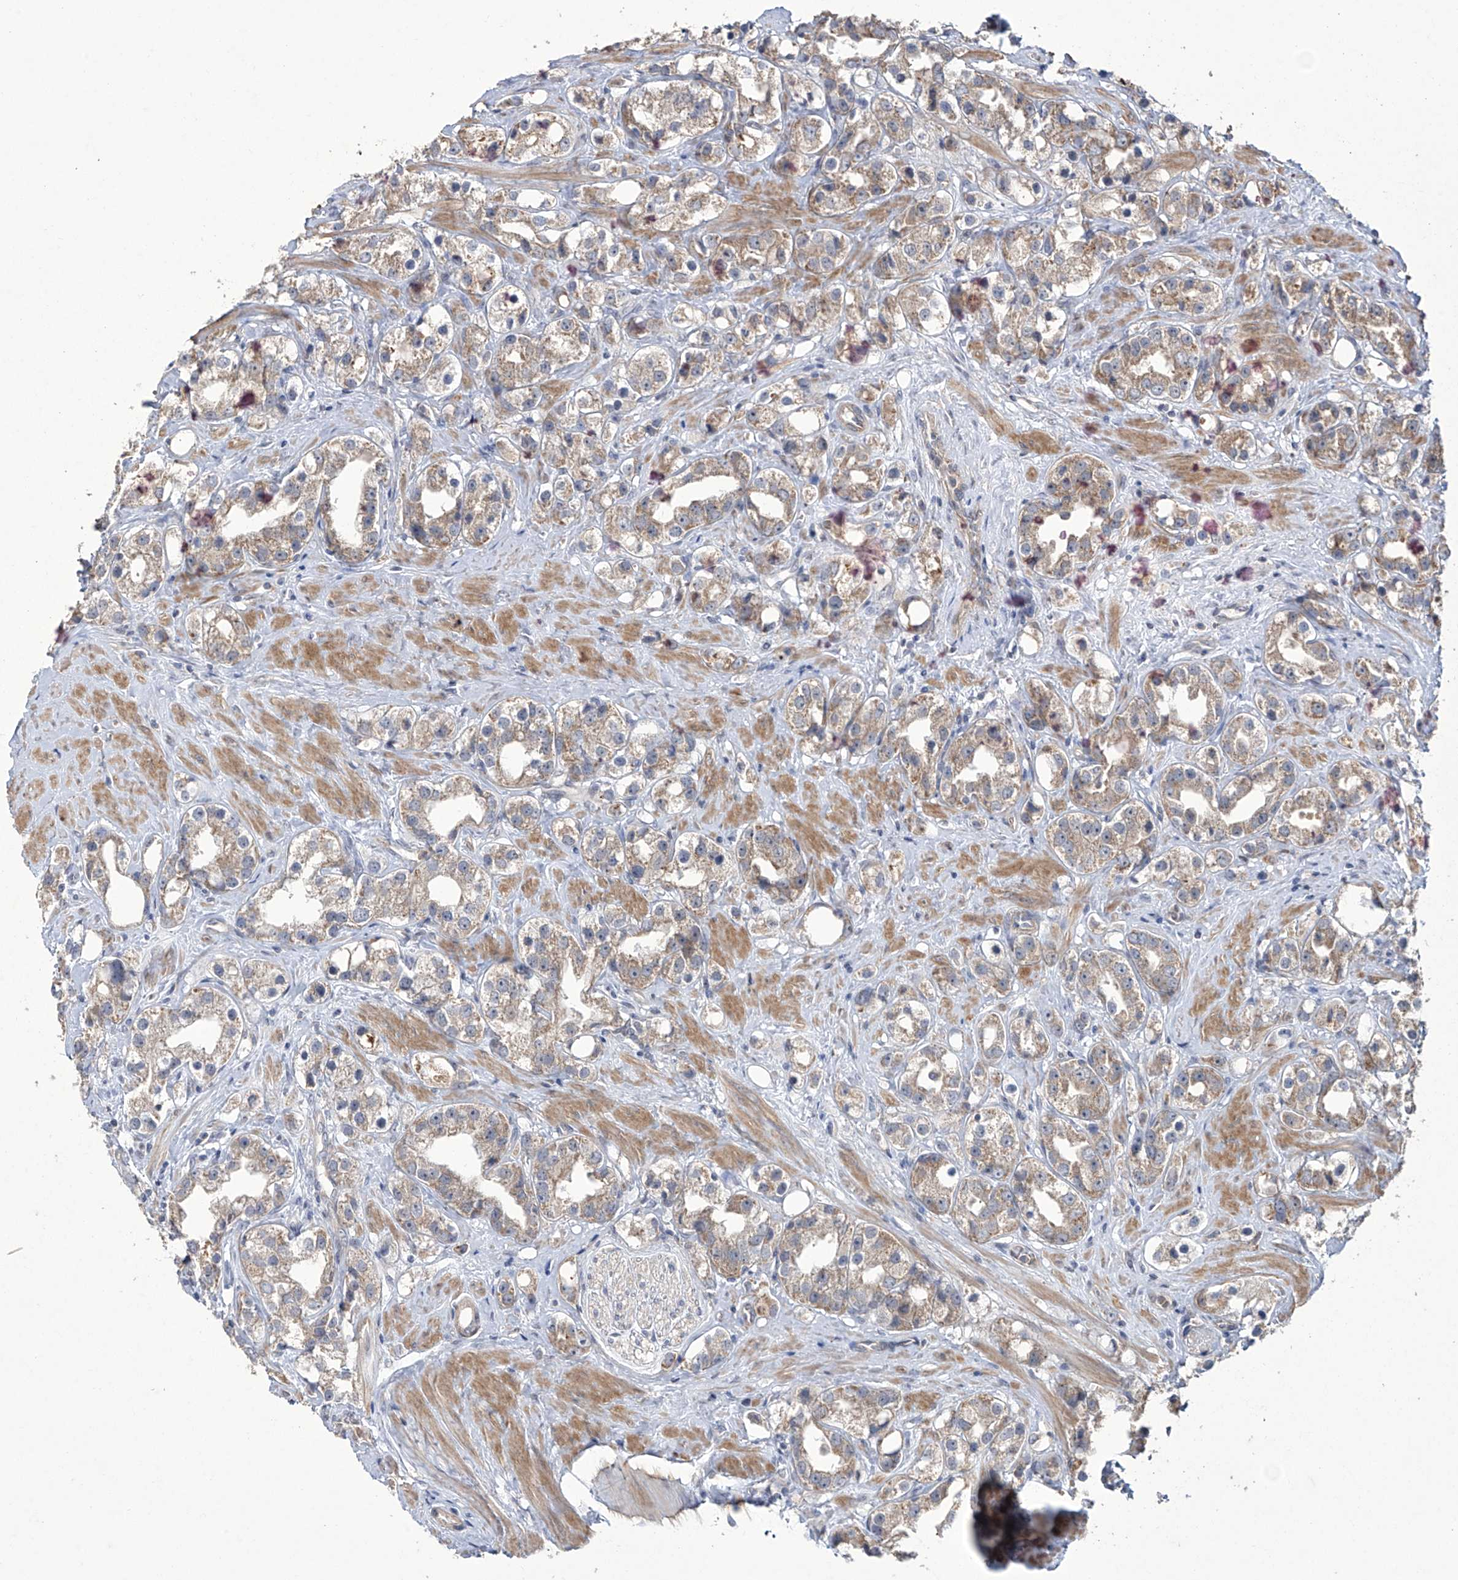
{"staining": {"intensity": "weak", "quantity": "25%-75%", "location": "cytoplasmic/membranous"}, "tissue": "prostate cancer", "cell_type": "Tumor cells", "image_type": "cancer", "snomed": [{"axis": "morphology", "description": "Adenocarcinoma, NOS"}, {"axis": "topography", "description": "Prostate"}], "caption": "High-power microscopy captured an immunohistochemistry (IHC) micrograph of prostate cancer (adenocarcinoma), revealing weak cytoplasmic/membranous positivity in about 25%-75% of tumor cells.", "gene": "TRIM60", "patient": {"sex": "male", "age": 79}}